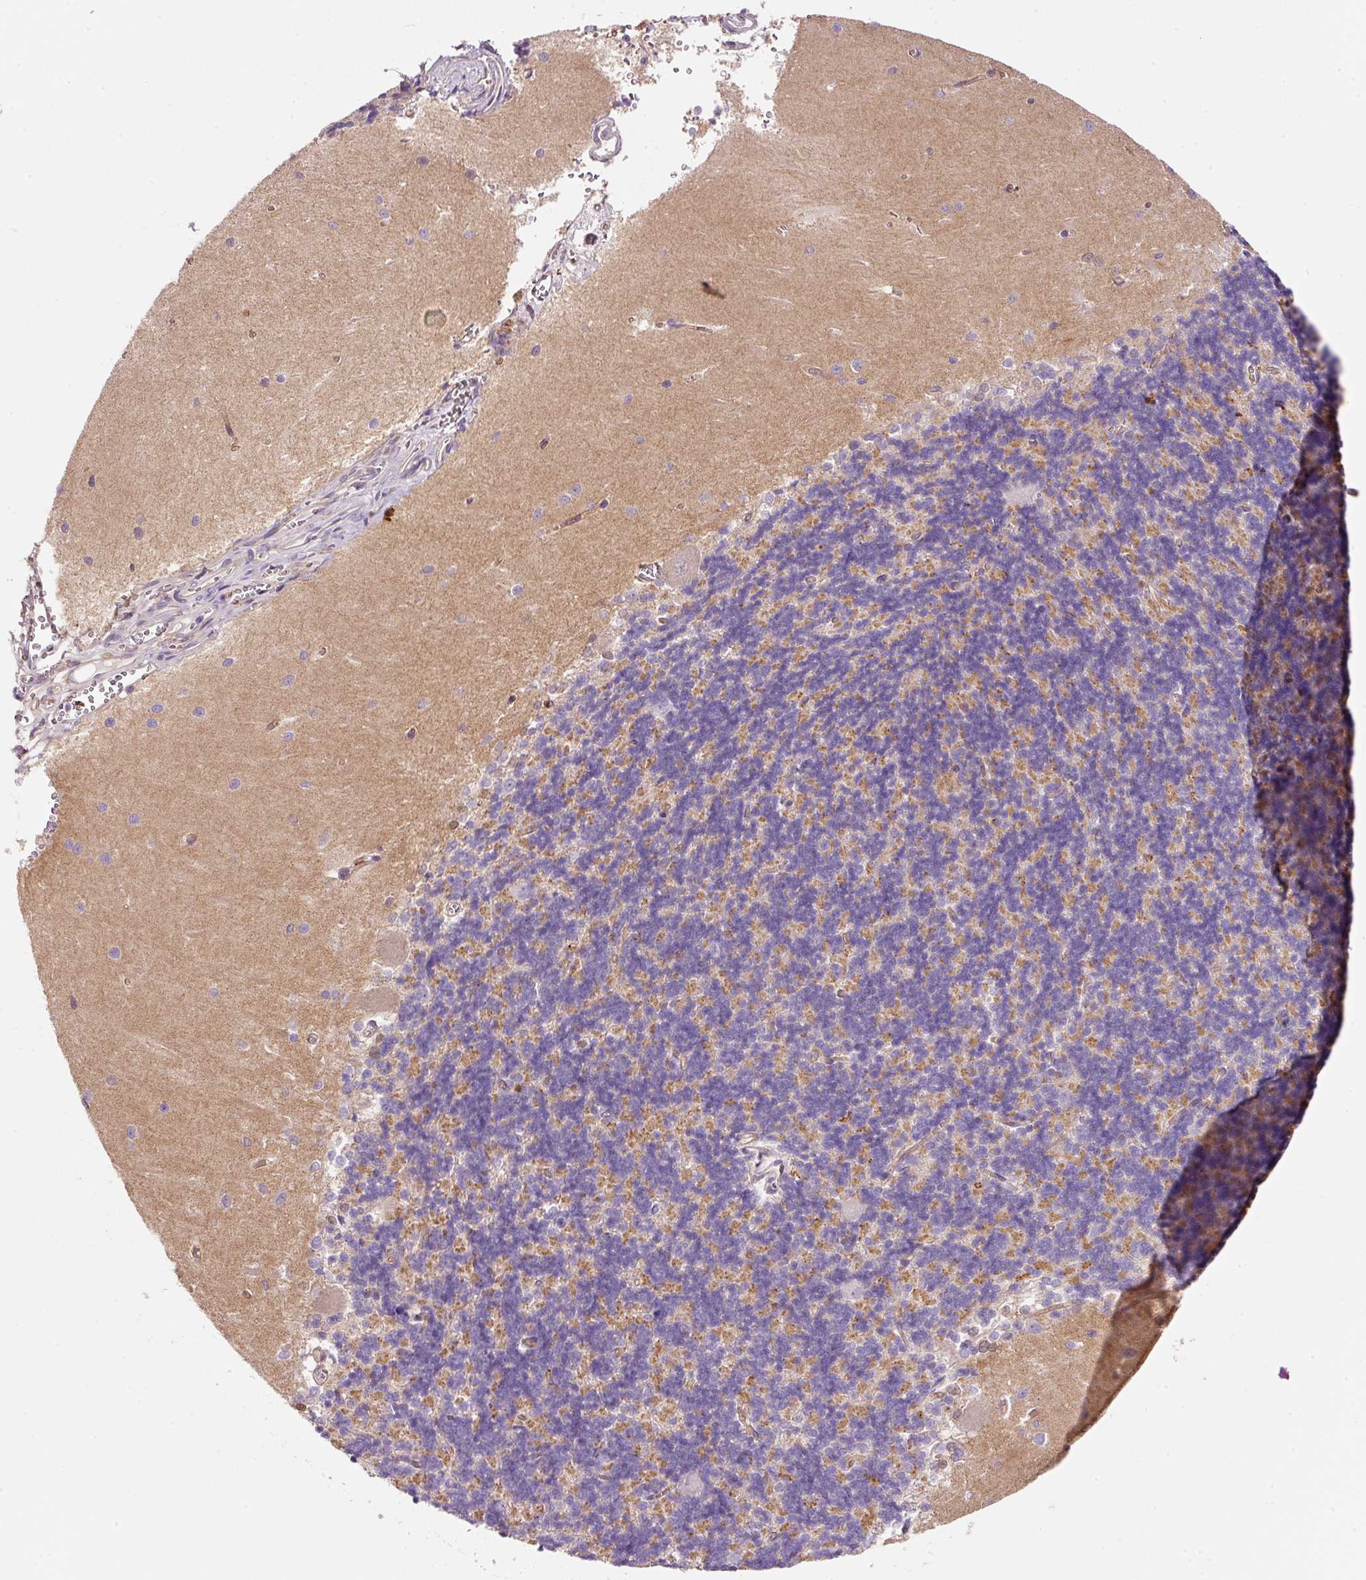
{"staining": {"intensity": "moderate", "quantity": "<25%", "location": "cytoplasmic/membranous"}, "tissue": "cerebellum", "cell_type": "Cells in granular layer", "image_type": "normal", "snomed": [{"axis": "morphology", "description": "Normal tissue, NOS"}, {"axis": "topography", "description": "Cerebellum"}], "caption": "Cells in granular layer reveal low levels of moderate cytoplasmic/membranous expression in approximately <25% of cells in normal cerebellum. (IHC, brightfield microscopy, high magnification).", "gene": "SOS2", "patient": {"sex": "male", "age": 37}}